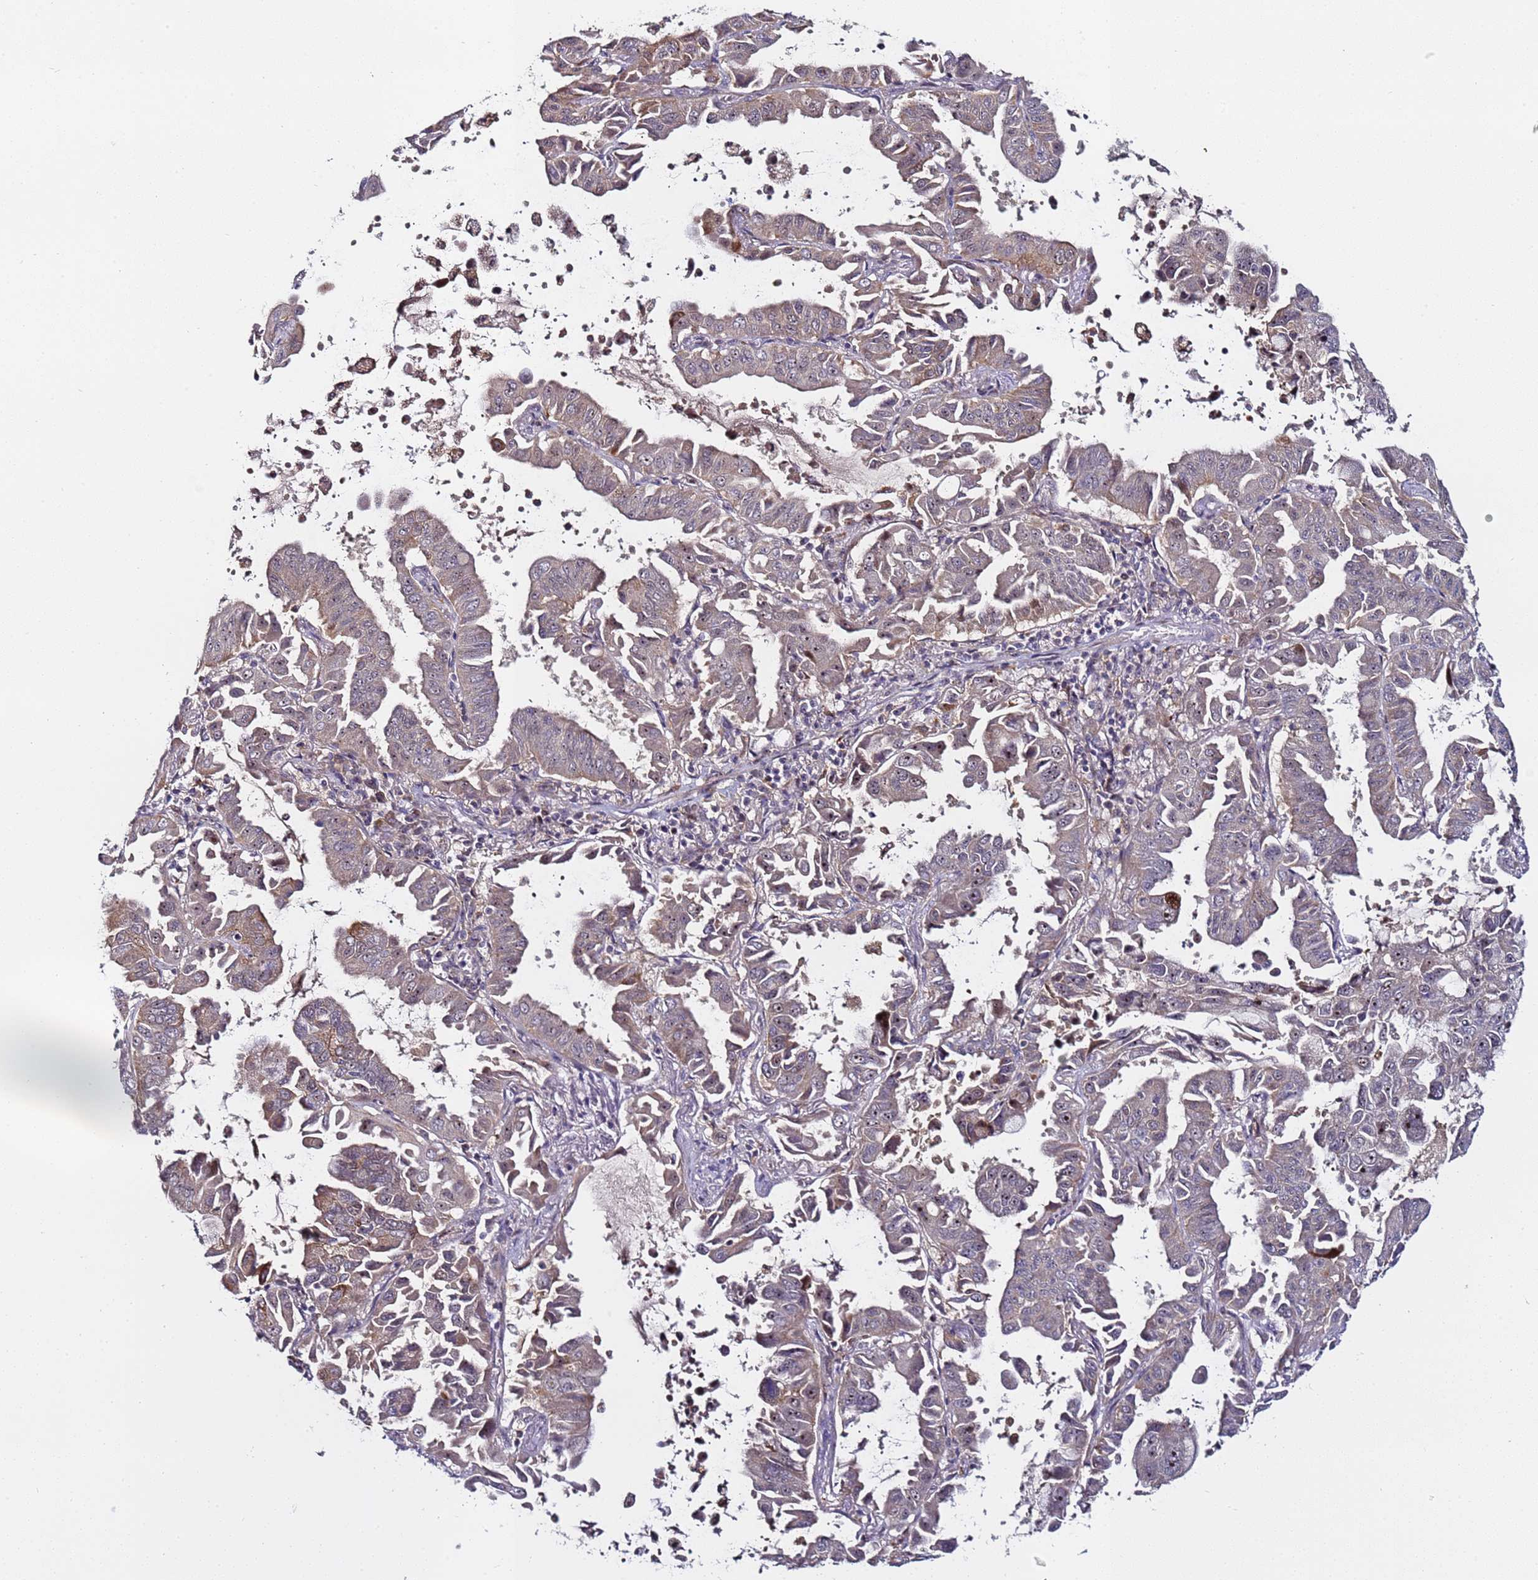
{"staining": {"intensity": "moderate", "quantity": "25%-75%", "location": "cytoplasmic/membranous,nuclear"}, "tissue": "lung cancer", "cell_type": "Tumor cells", "image_type": "cancer", "snomed": [{"axis": "morphology", "description": "Adenocarcinoma, NOS"}, {"axis": "topography", "description": "Lung"}], "caption": "A high-resolution histopathology image shows IHC staining of lung cancer (adenocarcinoma), which demonstrates moderate cytoplasmic/membranous and nuclear staining in approximately 25%-75% of tumor cells.", "gene": "KRI1", "patient": {"sex": "male", "age": 64}}